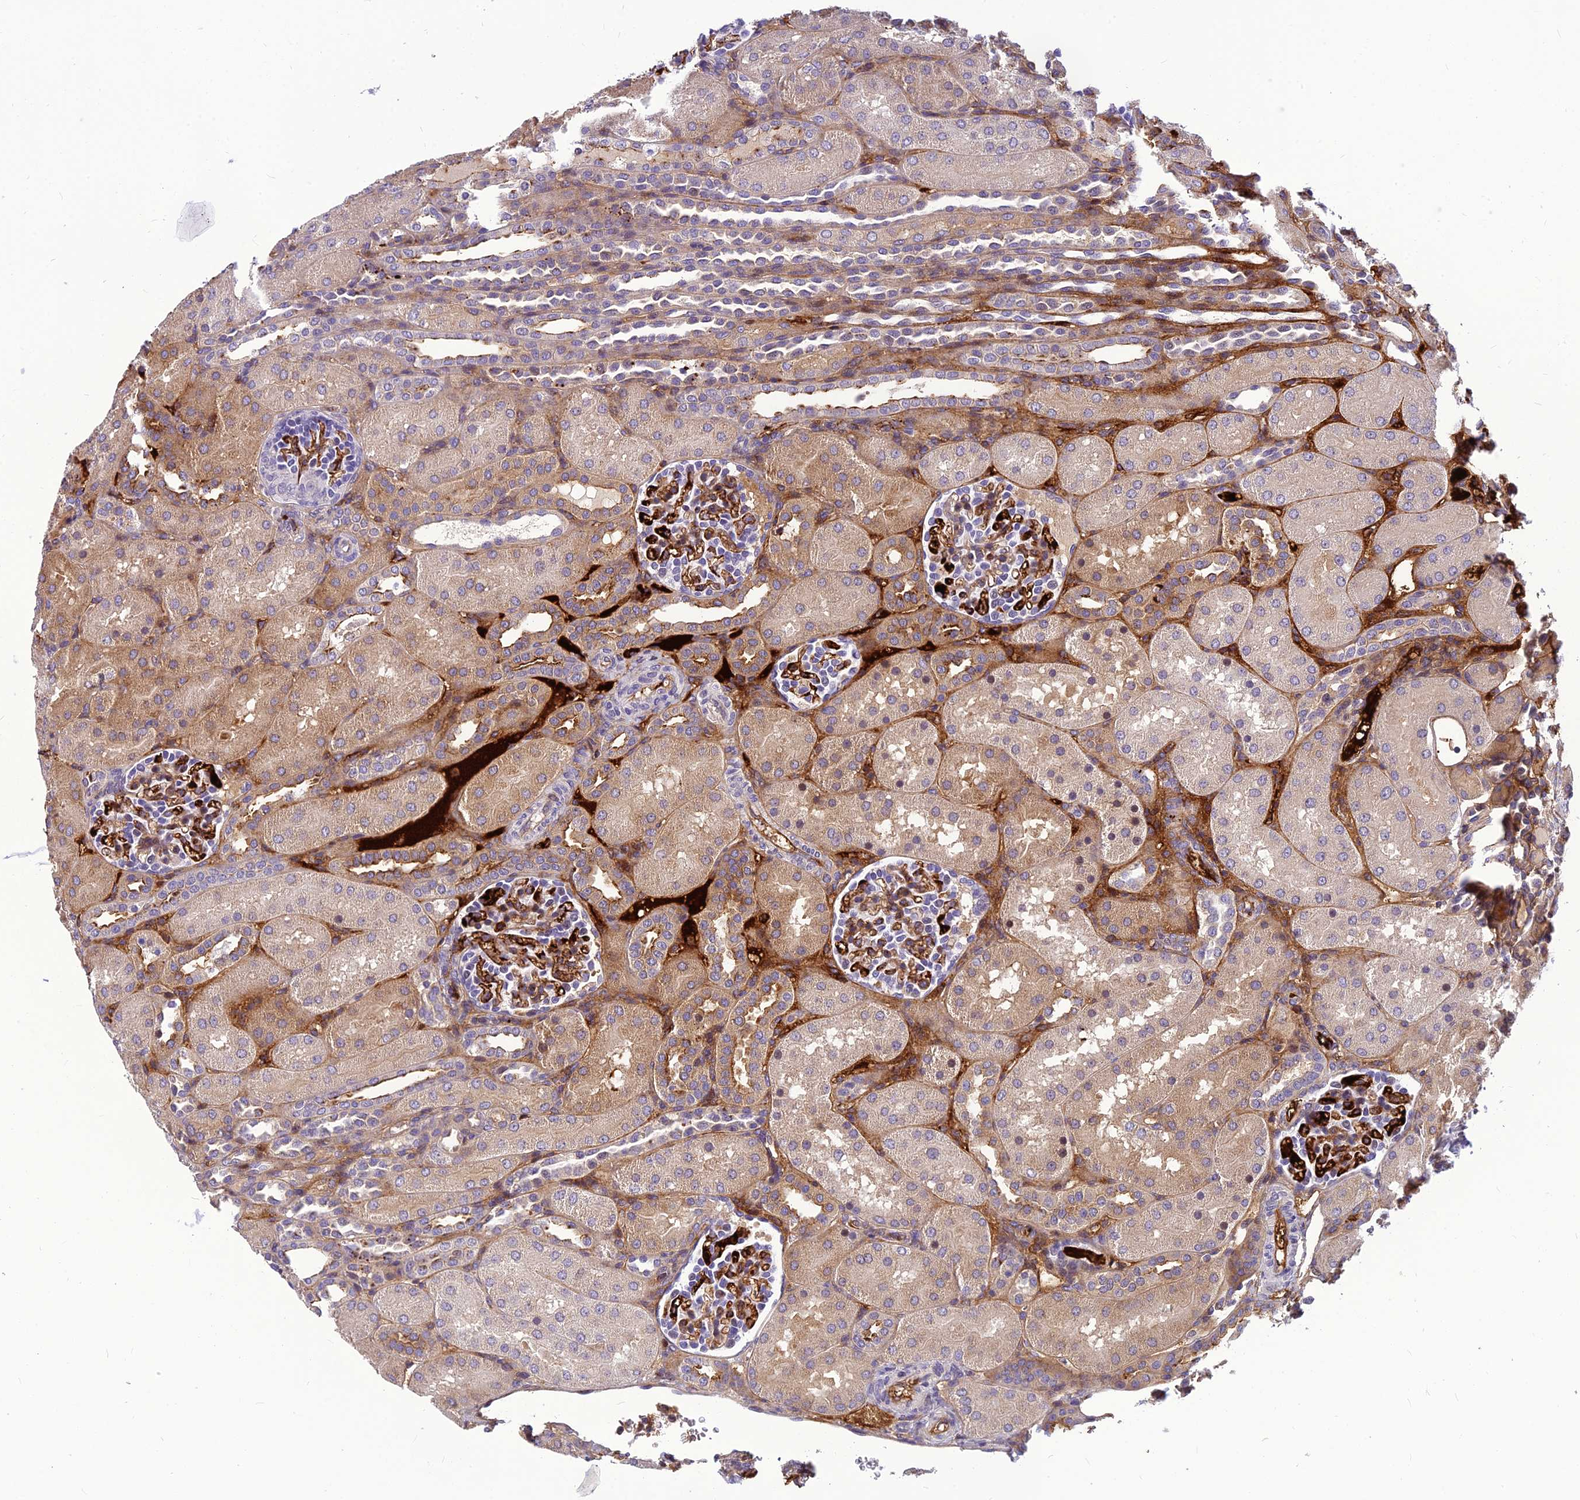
{"staining": {"intensity": "strong", "quantity": "25%-75%", "location": "cytoplasmic/membranous"}, "tissue": "kidney", "cell_type": "Cells in glomeruli", "image_type": "normal", "snomed": [{"axis": "morphology", "description": "Normal tissue, NOS"}, {"axis": "topography", "description": "Kidney"}], "caption": "IHC of unremarkable kidney reveals high levels of strong cytoplasmic/membranous staining in approximately 25%-75% of cells in glomeruli.", "gene": "CLEC11A", "patient": {"sex": "male", "age": 1}}